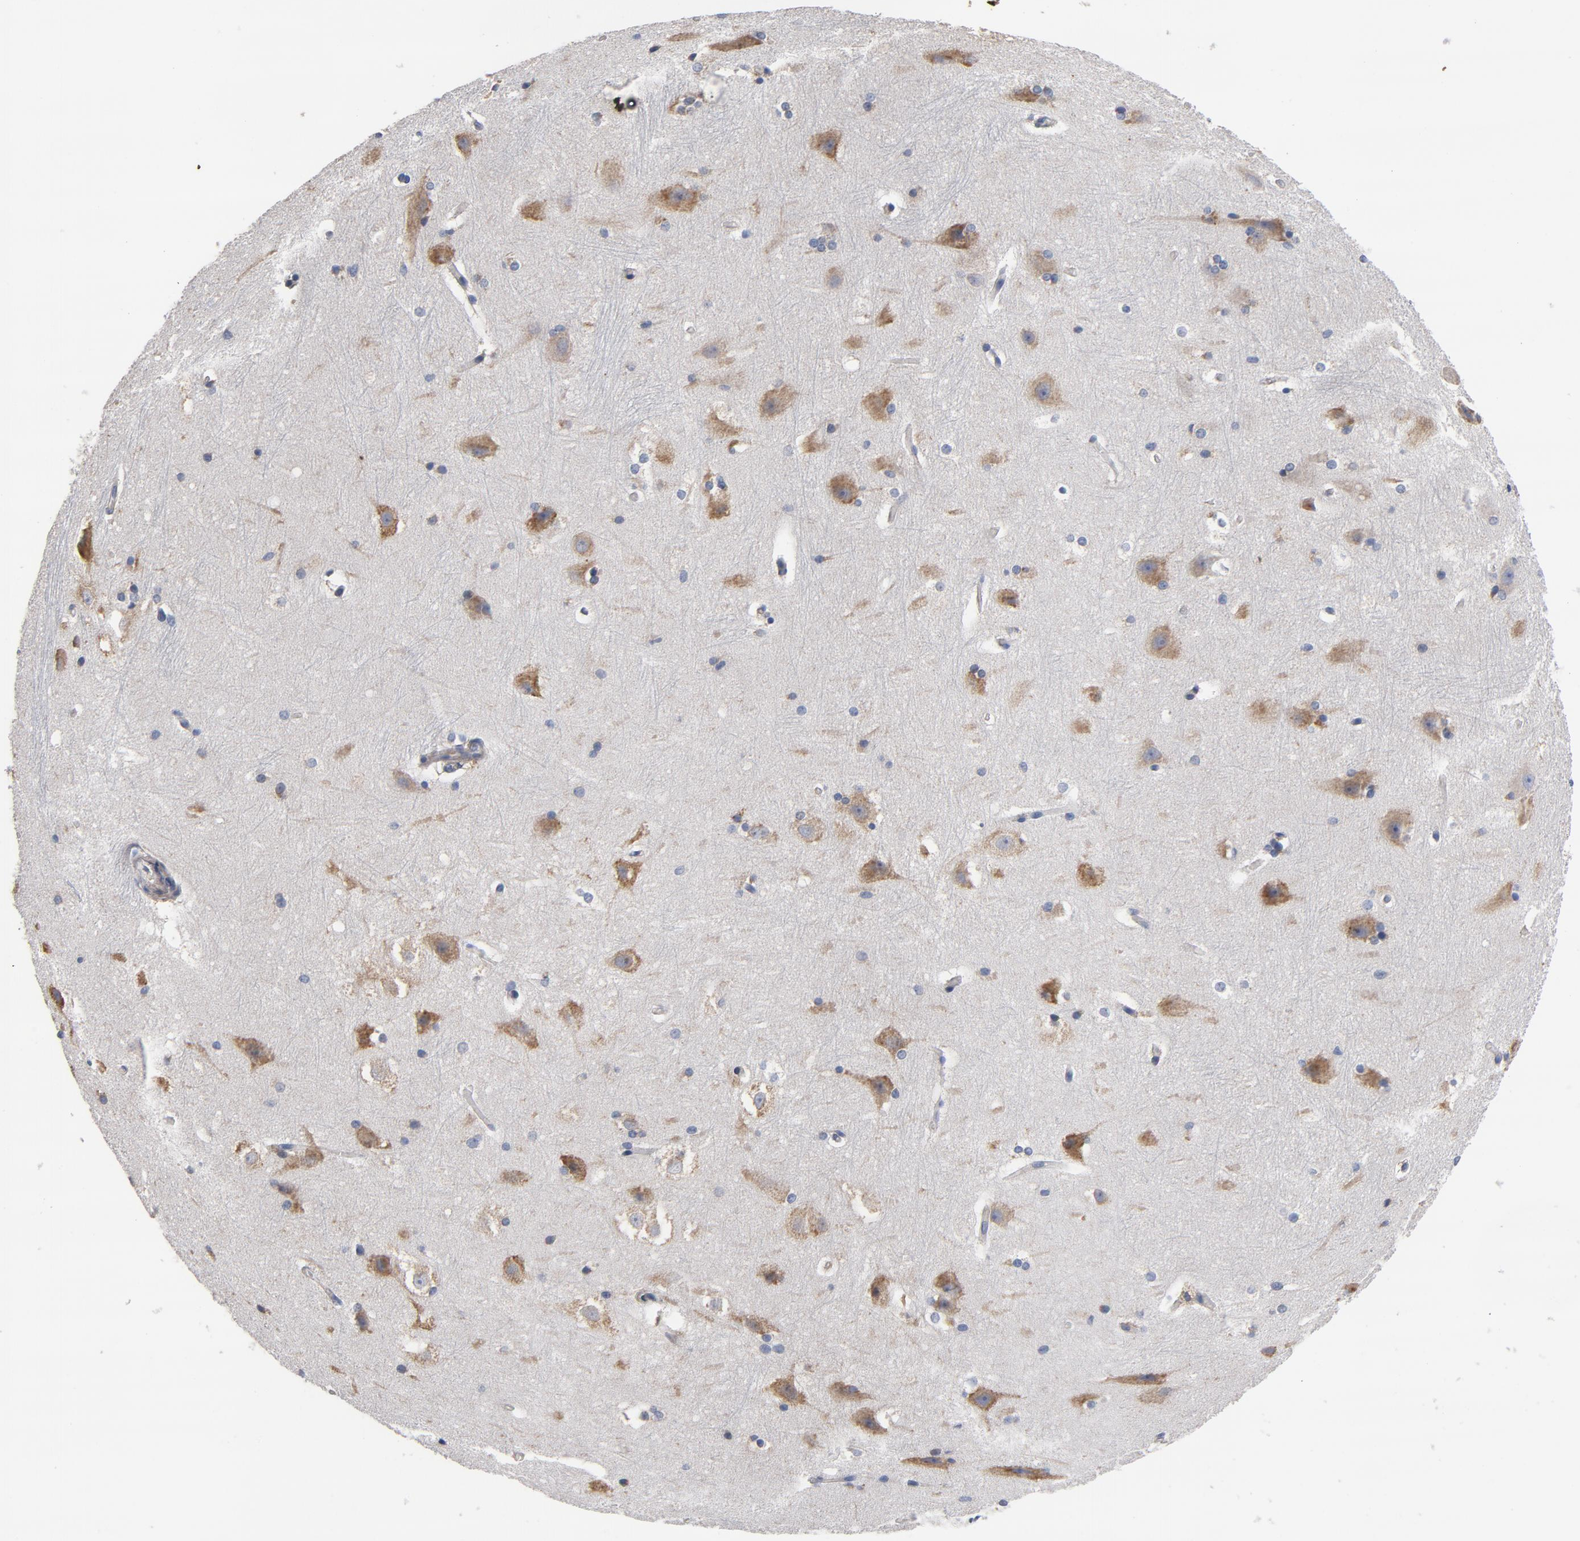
{"staining": {"intensity": "negative", "quantity": "none", "location": "none"}, "tissue": "hippocampus", "cell_type": "Glial cells", "image_type": "normal", "snomed": [{"axis": "morphology", "description": "Normal tissue, NOS"}, {"axis": "topography", "description": "Hippocampus"}], "caption": "This image is of normal hippocampus stained with immunohistochemistry to label a protein in brown with the nuclei are counter-stained blue. There is no staining in glial cells.", "gene": "TLR4", "patient": {"sex": "female", "age": 19}}